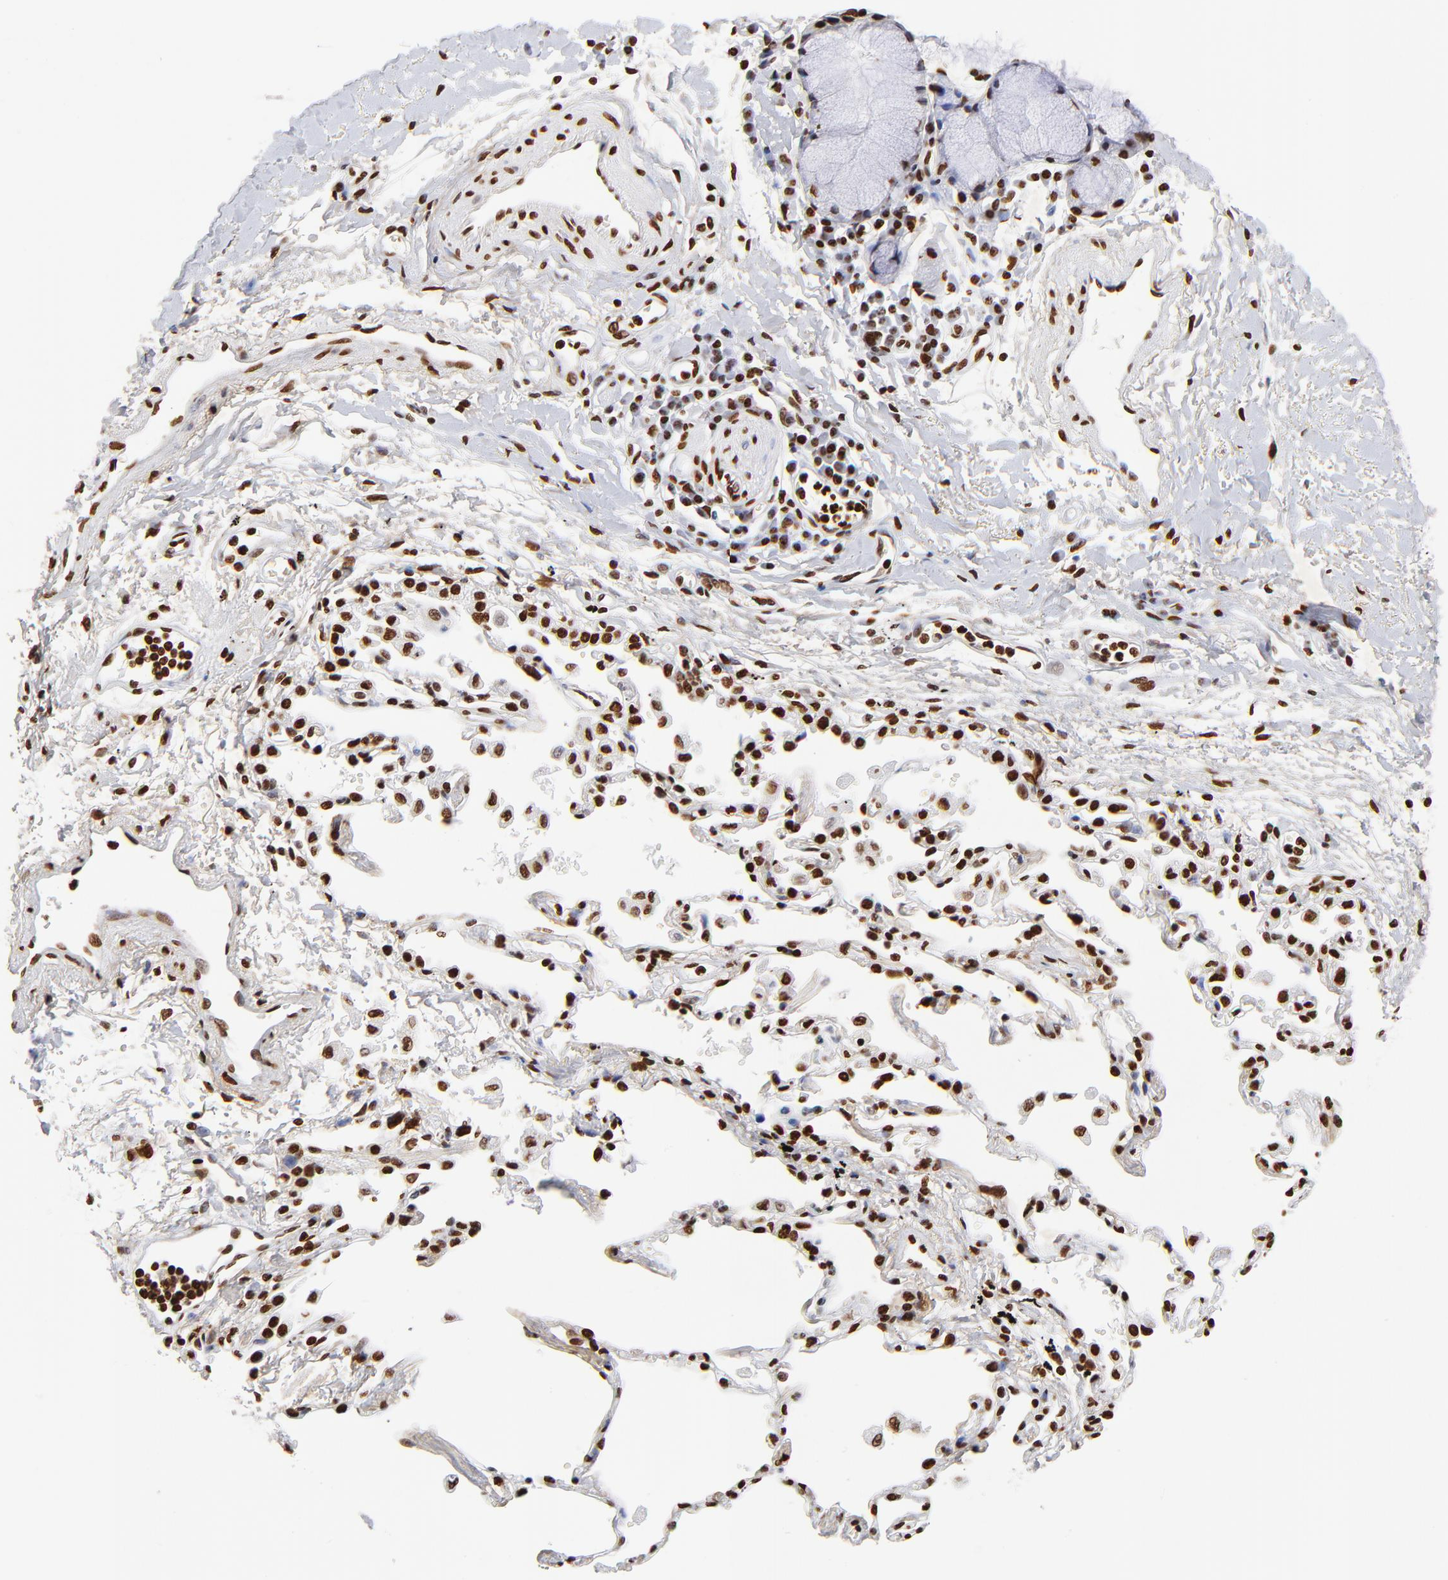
{"staining": {"intensity": "strong", "quantity": ">75%", "location": "nuclear"}, "tissue": "adipose tissue", "cell_type": "Adipocytes", "image_type": "normal", "snomed": [{"axis": "morphology", "description": "Normal tissue, NOS"}, {"axis": "morphology", "description": "Adenocarcinoma, NOS"}, {"axis": "topography", "description": "Cartilage tissue"}, {"axis": "topography", "description": "Bronchus"}, {"axis": "topography", "description": "Lung"}], "caption": "Strong nuclear protein staining is appreciated in approximately >75% of adipocytes in adipose tissue.", "gene": "FBH1", "patient": {"sex": "female", "age": 67}}